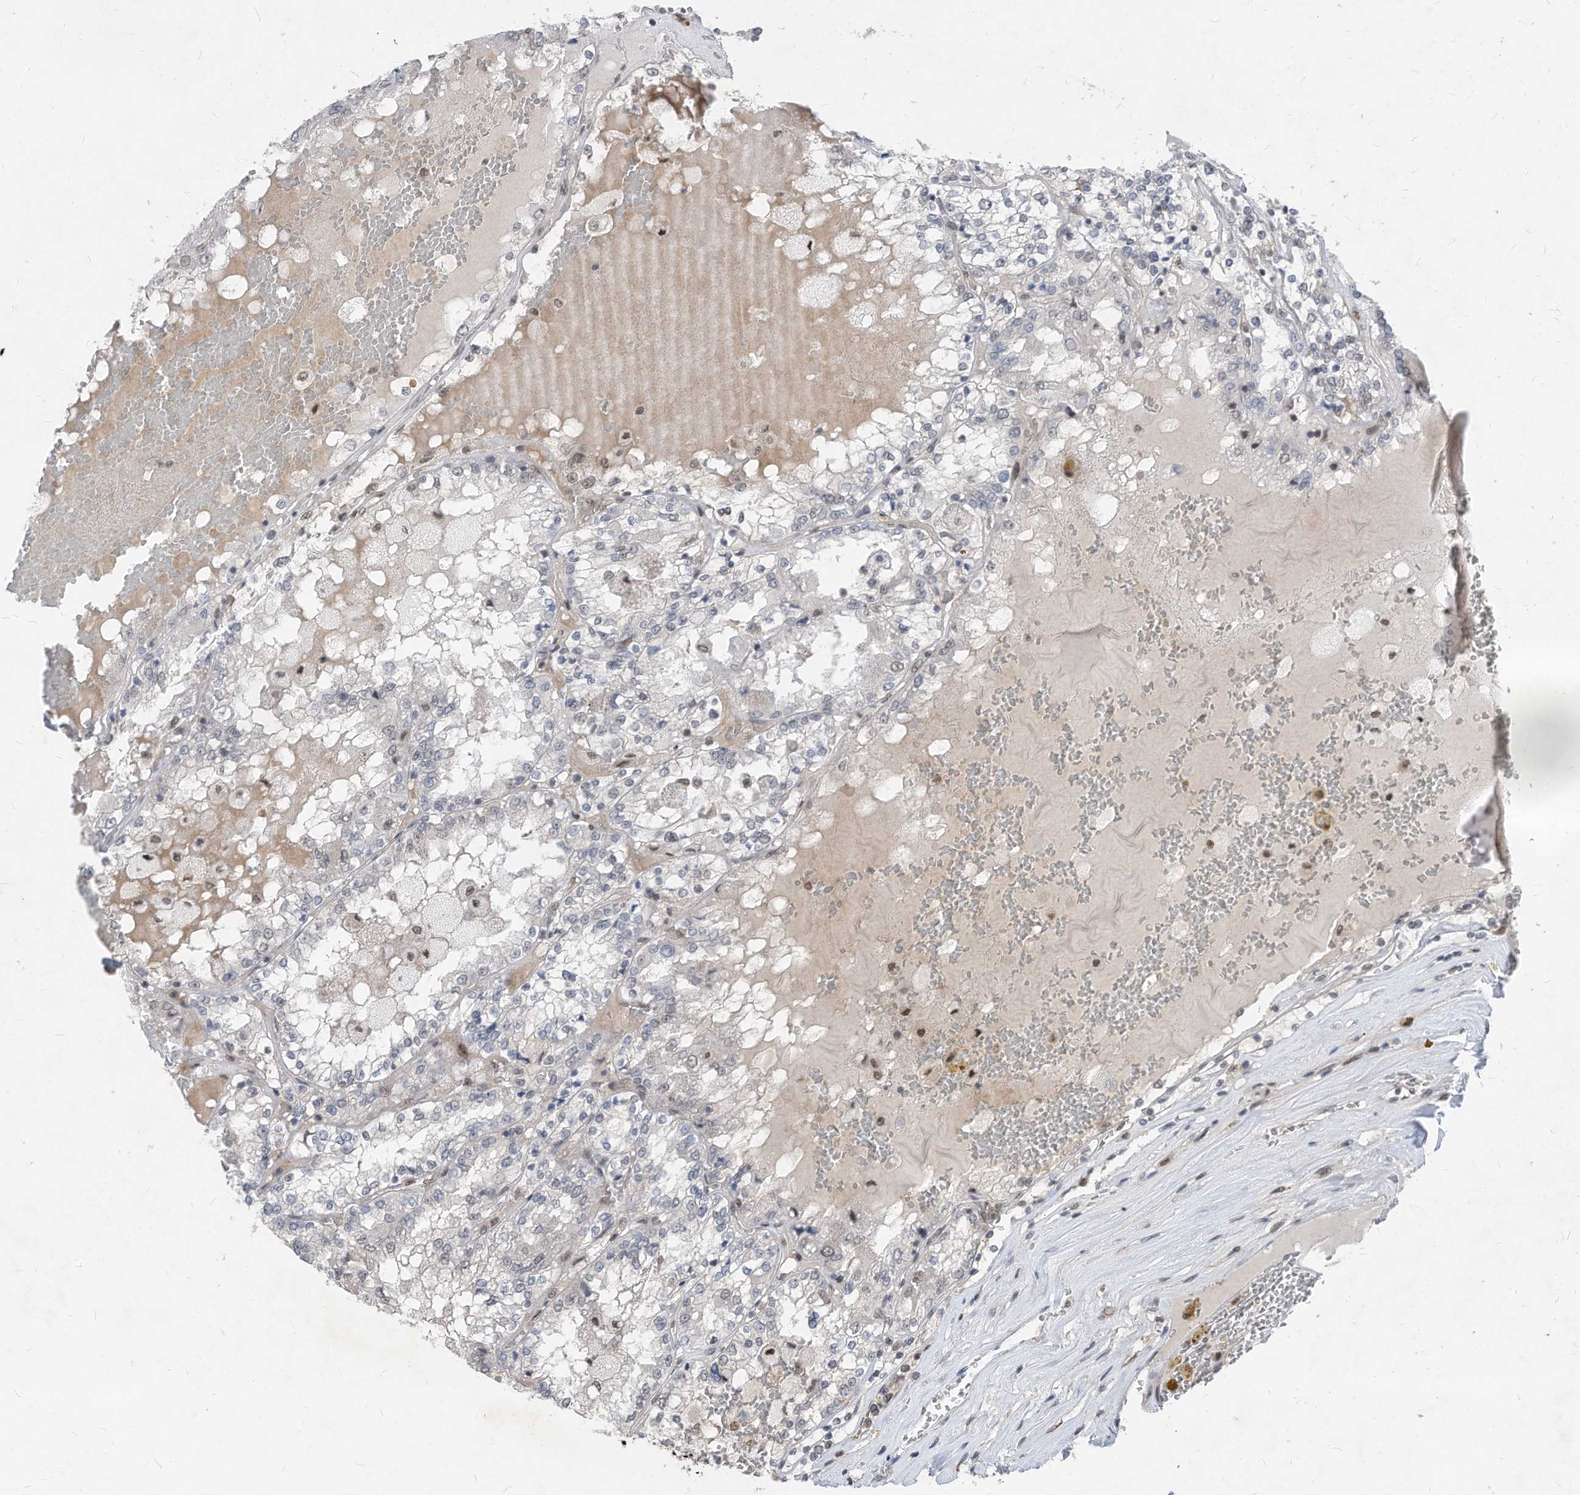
{"staining": {"intensity": "negative", "quantity": "none", "location": "none"}, "tissue": "renal cancer", "cell_type": "Tumor cells", "image_type": "cancer", "snomed": [{"axis": "morphology", "description": "Adenocarcinoma, NOS"}, {"axis": "topography", "description": "Kidney"}], "caption": "A micrograph of adenocarcinoma (renal) stained for a protein demonstrates no brown staining in tumor cells. Nuclei are stained in blue.", "gene": "KPNB1", "patient": {"sex": "female", "age": 56}}